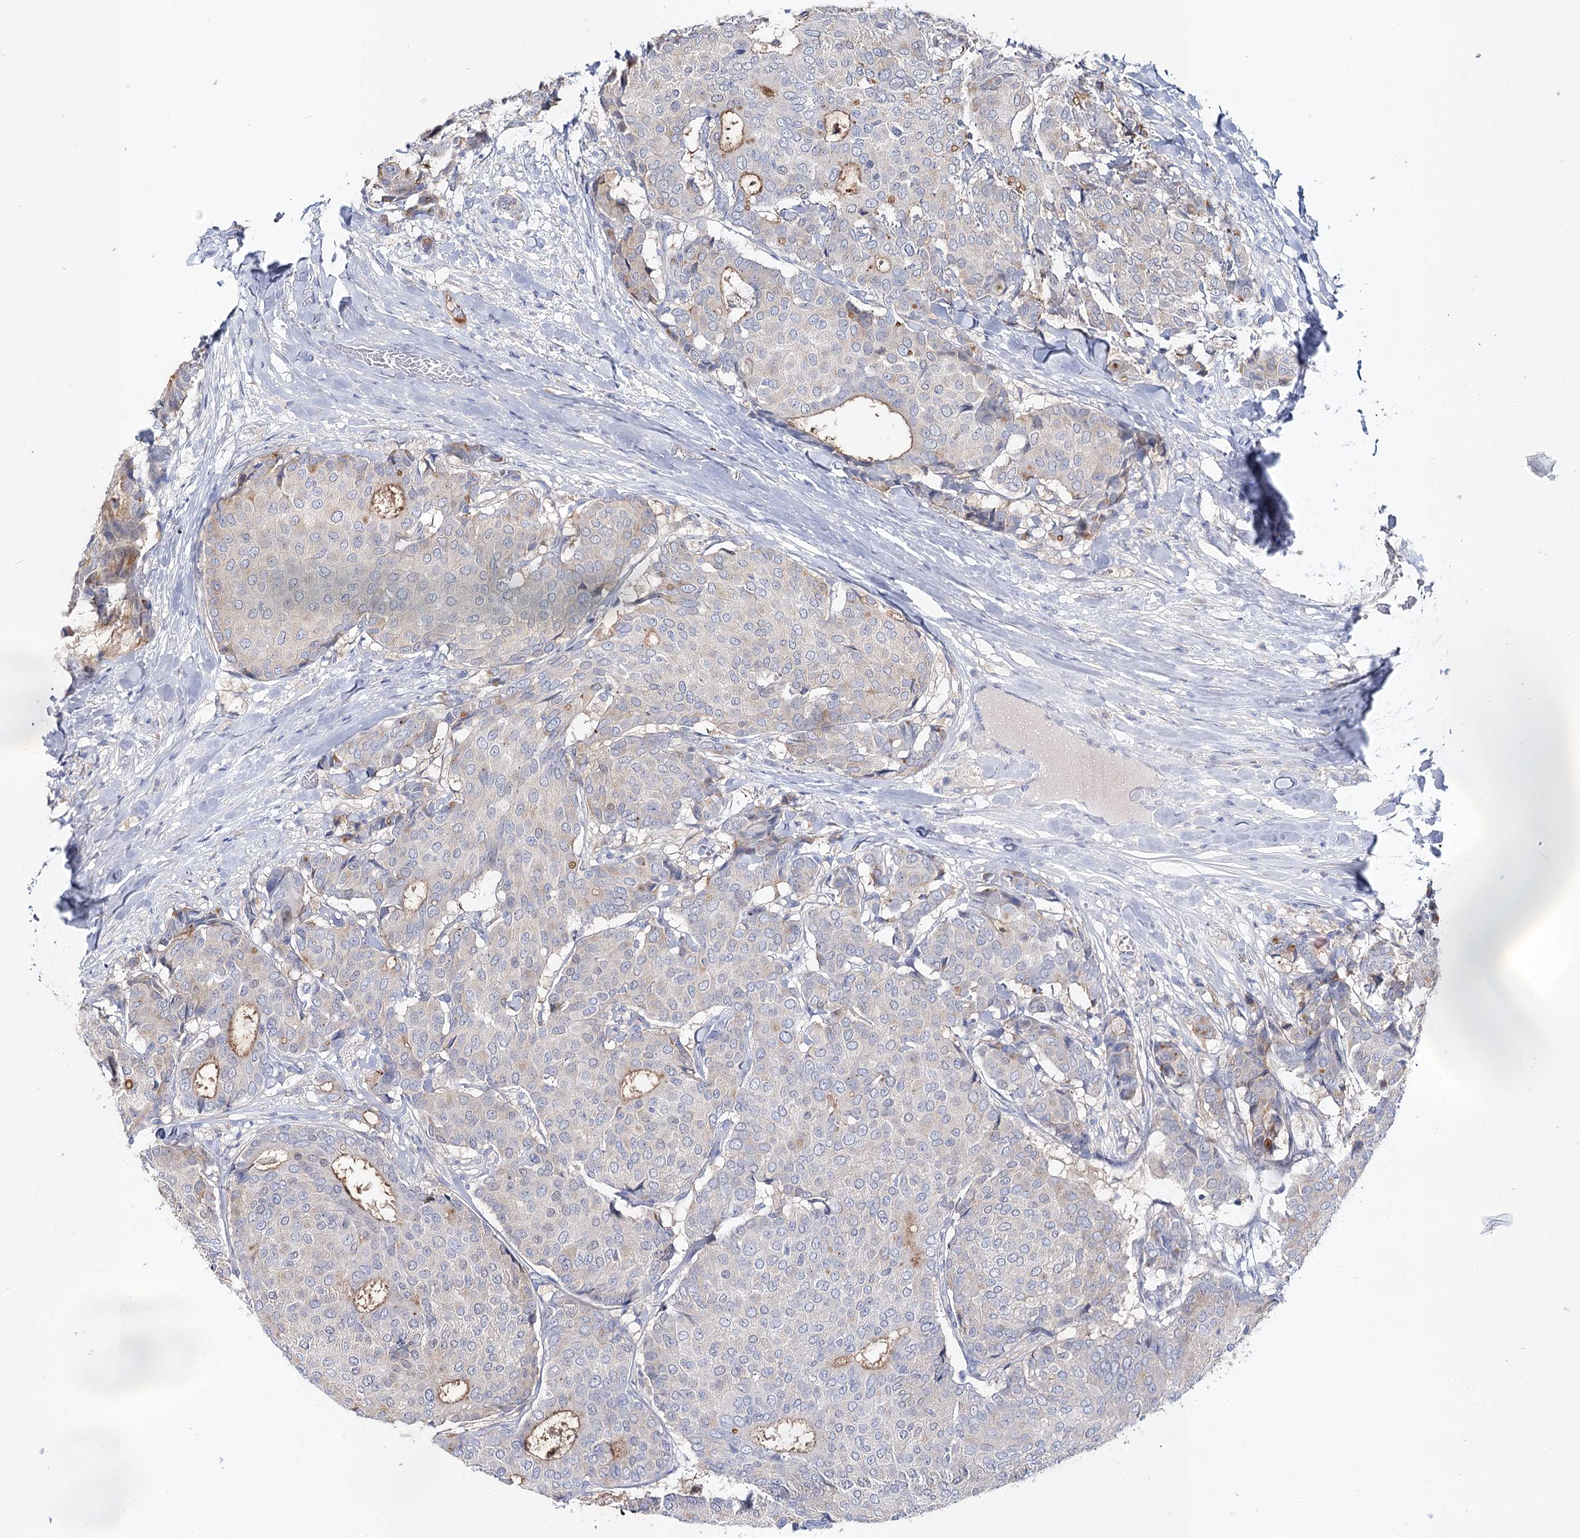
{"staining": {"intensity": "moderate", "quantity": "<25%", "location": "cytoplasmic/membranous"}, "tissue": "breast cancer", "cell_type": "Tumor cells", "image_type": "cancer", "snomed": [{"axis": "morphology", "description": "Duct carcinoma"}, {"axis": "topography", "description": "Breast"}], "caption": "Immunohistochemistry (IHC) of human breast cancer exhibits low levels of moderate cytoplasmic/membranous positivity in approximately <25% of tumor cells. The staining was performed using DAB (3,3'-diaminobenzidine), with brown indicating positive protein expression. Nuclei are stained blue with hematoxylin.", "gene": "UGP2", "patient": {"sex": "female", "age": 75}}